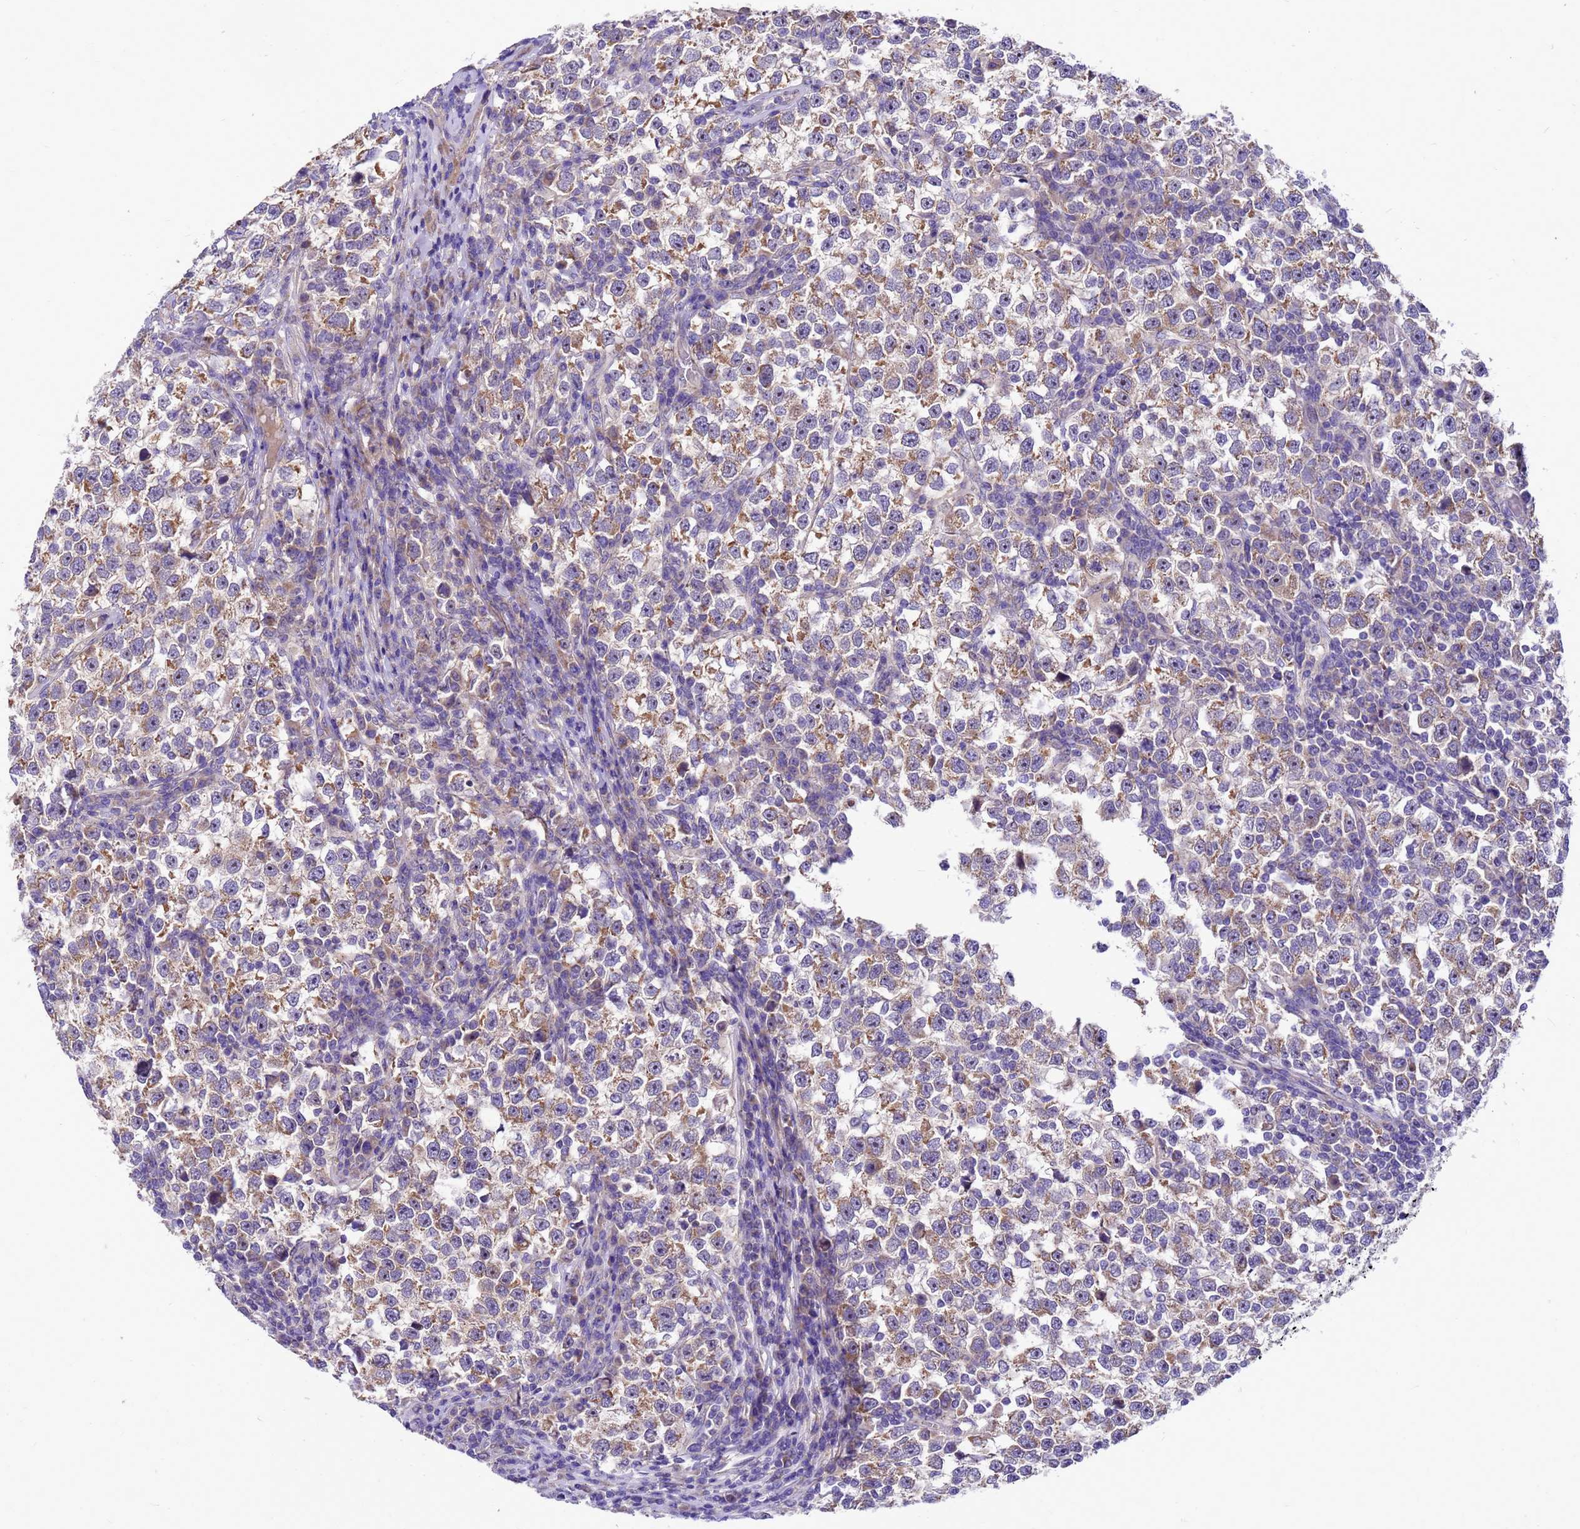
{"staining": {"intensity": "moderate", "quantity": ">75%", "location": "cytoplasmic/membranous"}, "tissue": "testis cancer", "cell_type": "Tumor cells", "image_type": "cancer", "snomed": [{"axis": "morphology", "description": "Normal tissue, NOS"}, {"axis": "morphology", "description": "Seminoma, NOS"}, {"axis": "topography", "description": "Testis"}], "caption": "An immunohistochemistry (IHC) image of neoplastic tissue is shown. Protein staining in brown shows moderate cytoplasmic/membranous positivity in testis cancer (seminoma) within tumor cells.", "gene": "POP7", "patient": {"sex": "male", "age": 43}}